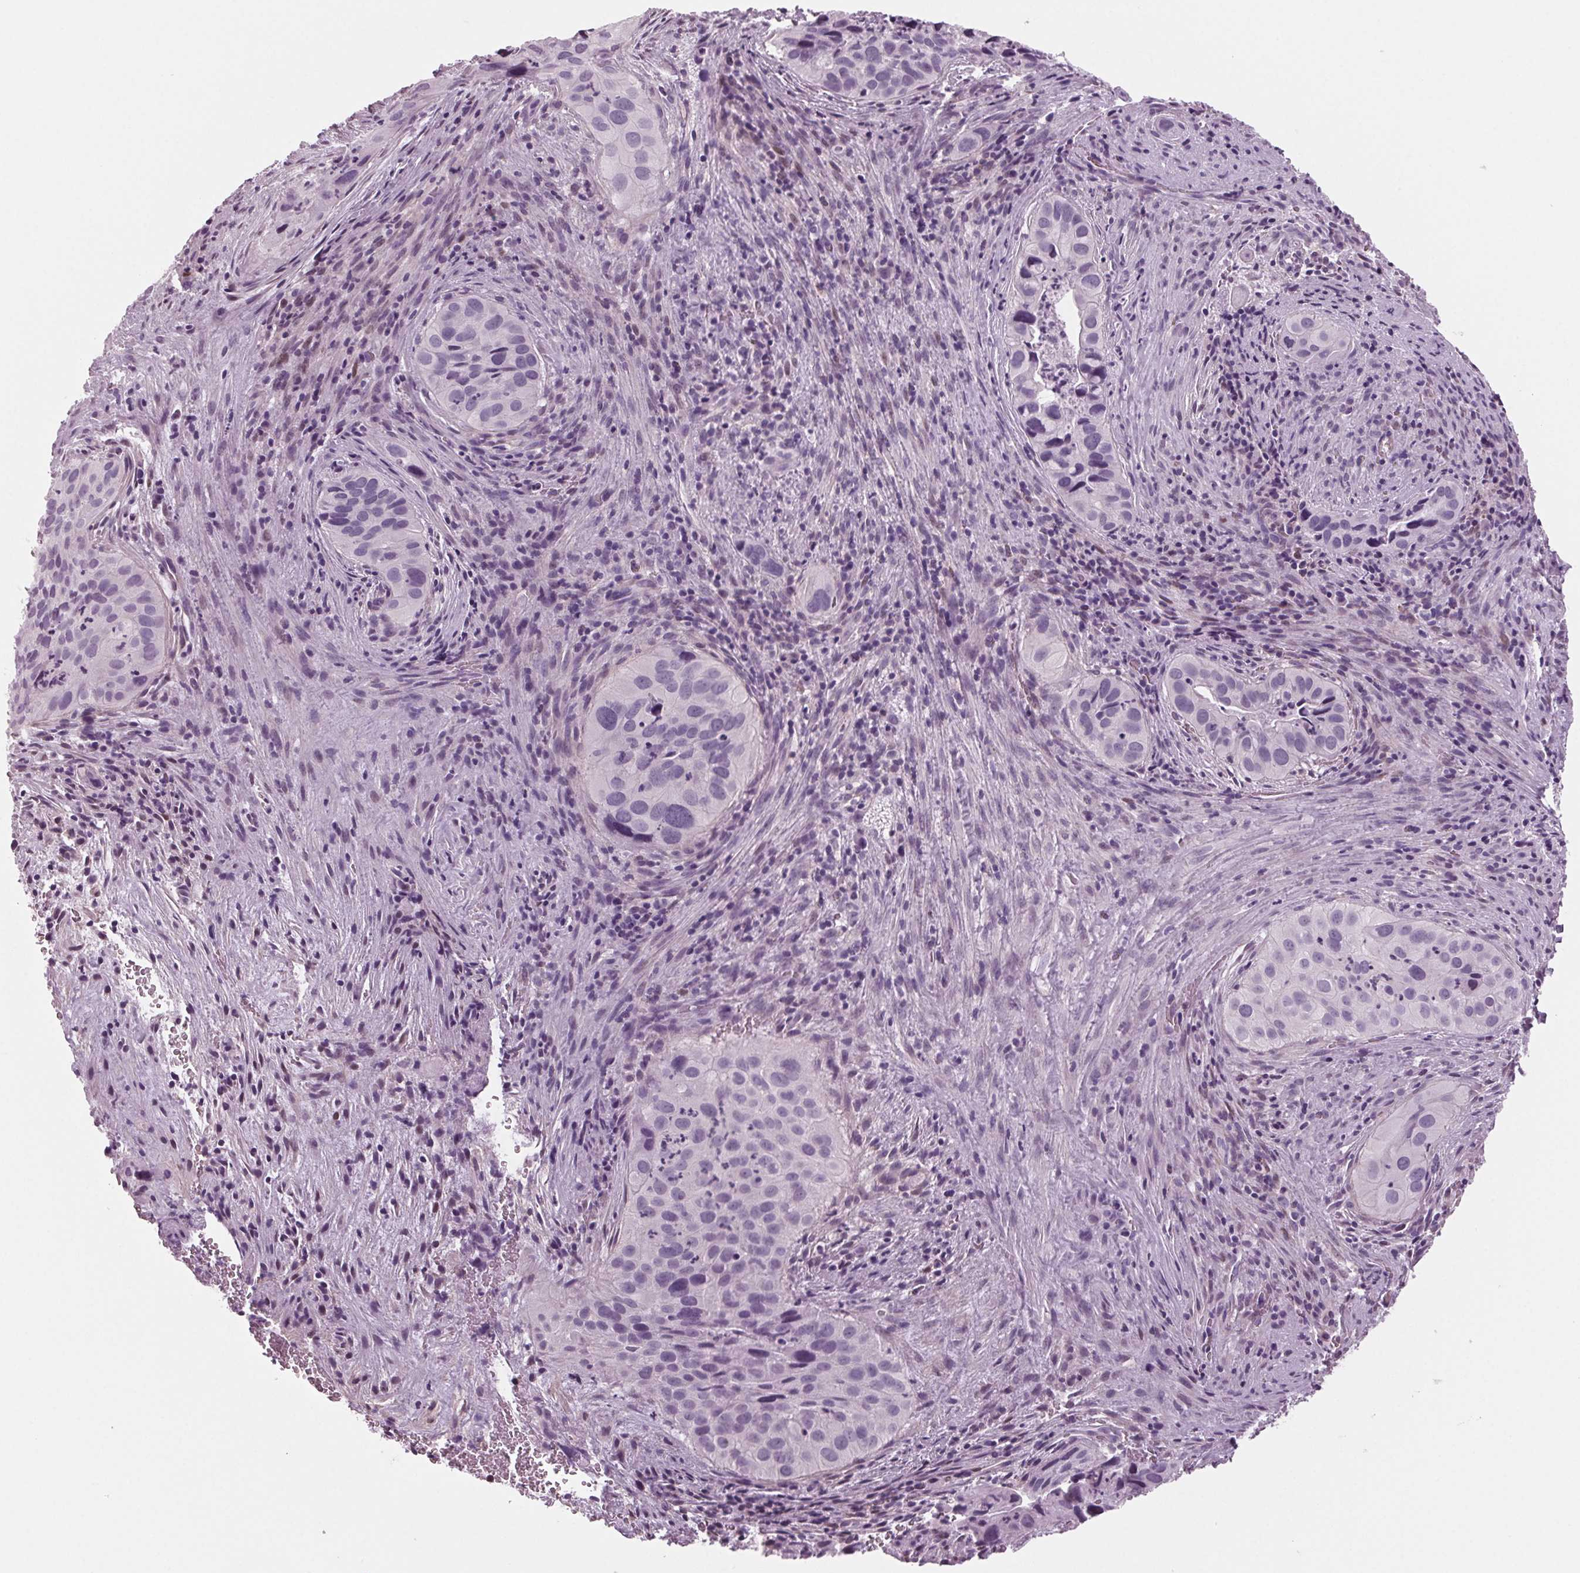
{"staining": {"intensity": "negative", "quantity": "none", "location": "none"}, "tissue": "cervical cancer", "cell_type": "Tumor cells", "image_type": "cancer", "snomed": [{"axis": "morphology", "description": "Squamous cell carcinoma, NOS"}, {"axis": "topography", "description": "Cervix"}], "caption": "Tumor cells are negative for brown protein staining in cervical squamous cell carcinoma.", "gene": "BHLHE22", "patient": {"sex": "female", "age": 38}}